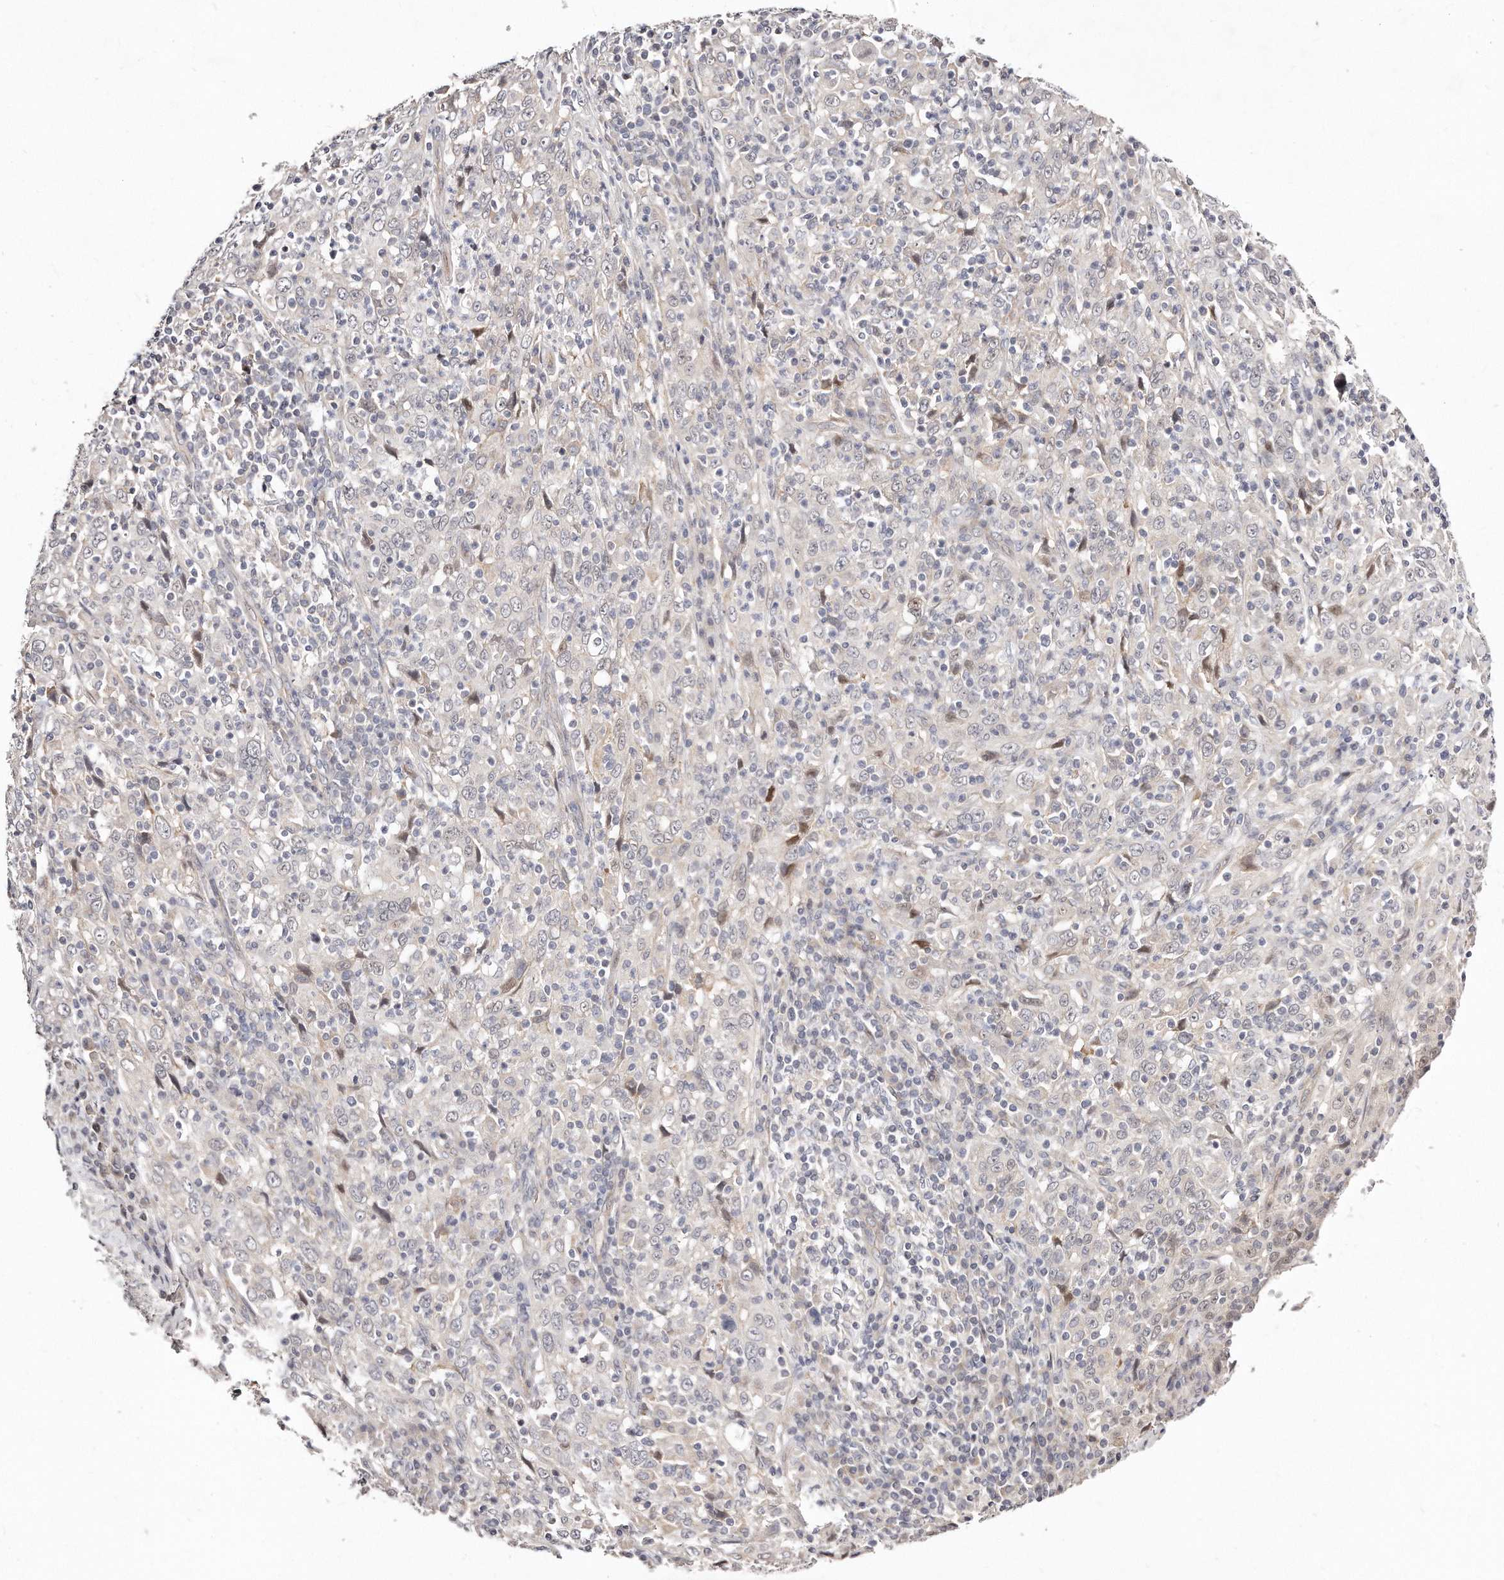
{"staining": {"intensity": "negative", "quantity": "none", "location": "none"}, "tissue": "cervical cancer", "cell_type": "Tumor cells", "image_type": "cancer", "snomed": [{"axis": "morphology", "description": "Squamous cell carcinoma, NOS"}, {"axis": "topography", "description": "Cervix"}], "caption": "There is no significant positivity in tumor cells of squamous cell carcinoma (cervical).", "gene": "CASZ1", "patient": {"sex": "female", "age": 46}}